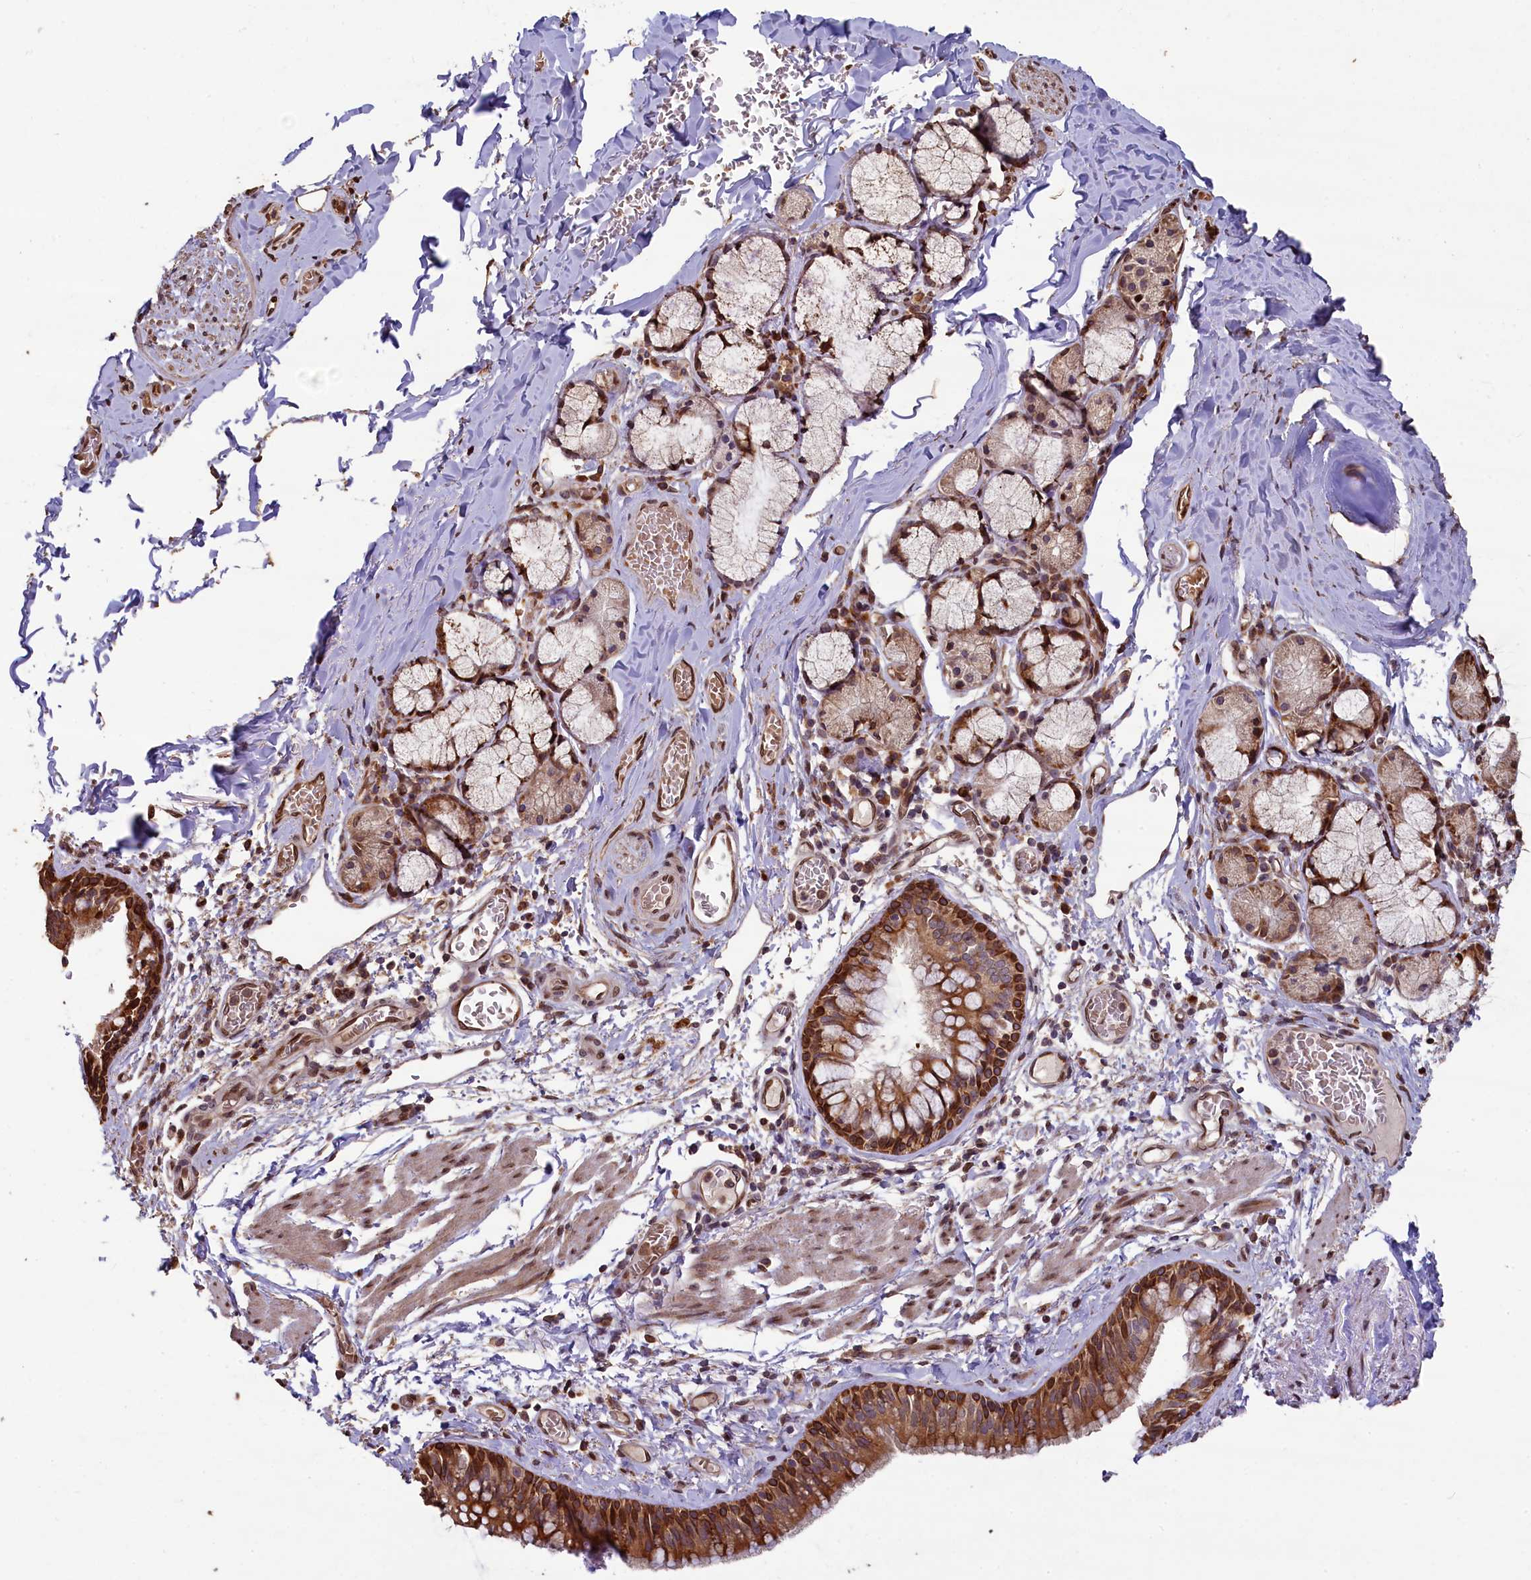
{"staining": {"intensity": "moderate", "quantity": ">75%", "location": "cytoplasmic/membranous"}, "tissue": "bronchus", "cell_type": "Respiratory epithelial cells", "image_type": "normal", "snomed": [{"axis": "morphology", "description": "Normal tissue, NOS"}, {"axis": "topography", "description": "Cartilage tissue"}, {"axis": "topography", "description": "Bronchus"}], "caption": "Immunohistochemical staining of unremarkable bronchus demonstrates >75% levels of moderate cytoplasmic/membranous protein positivity in about >75% of respiratory epithelial cells.", "gene": "SLC38A7", "patient": {"sex": "female", "age": 36}}